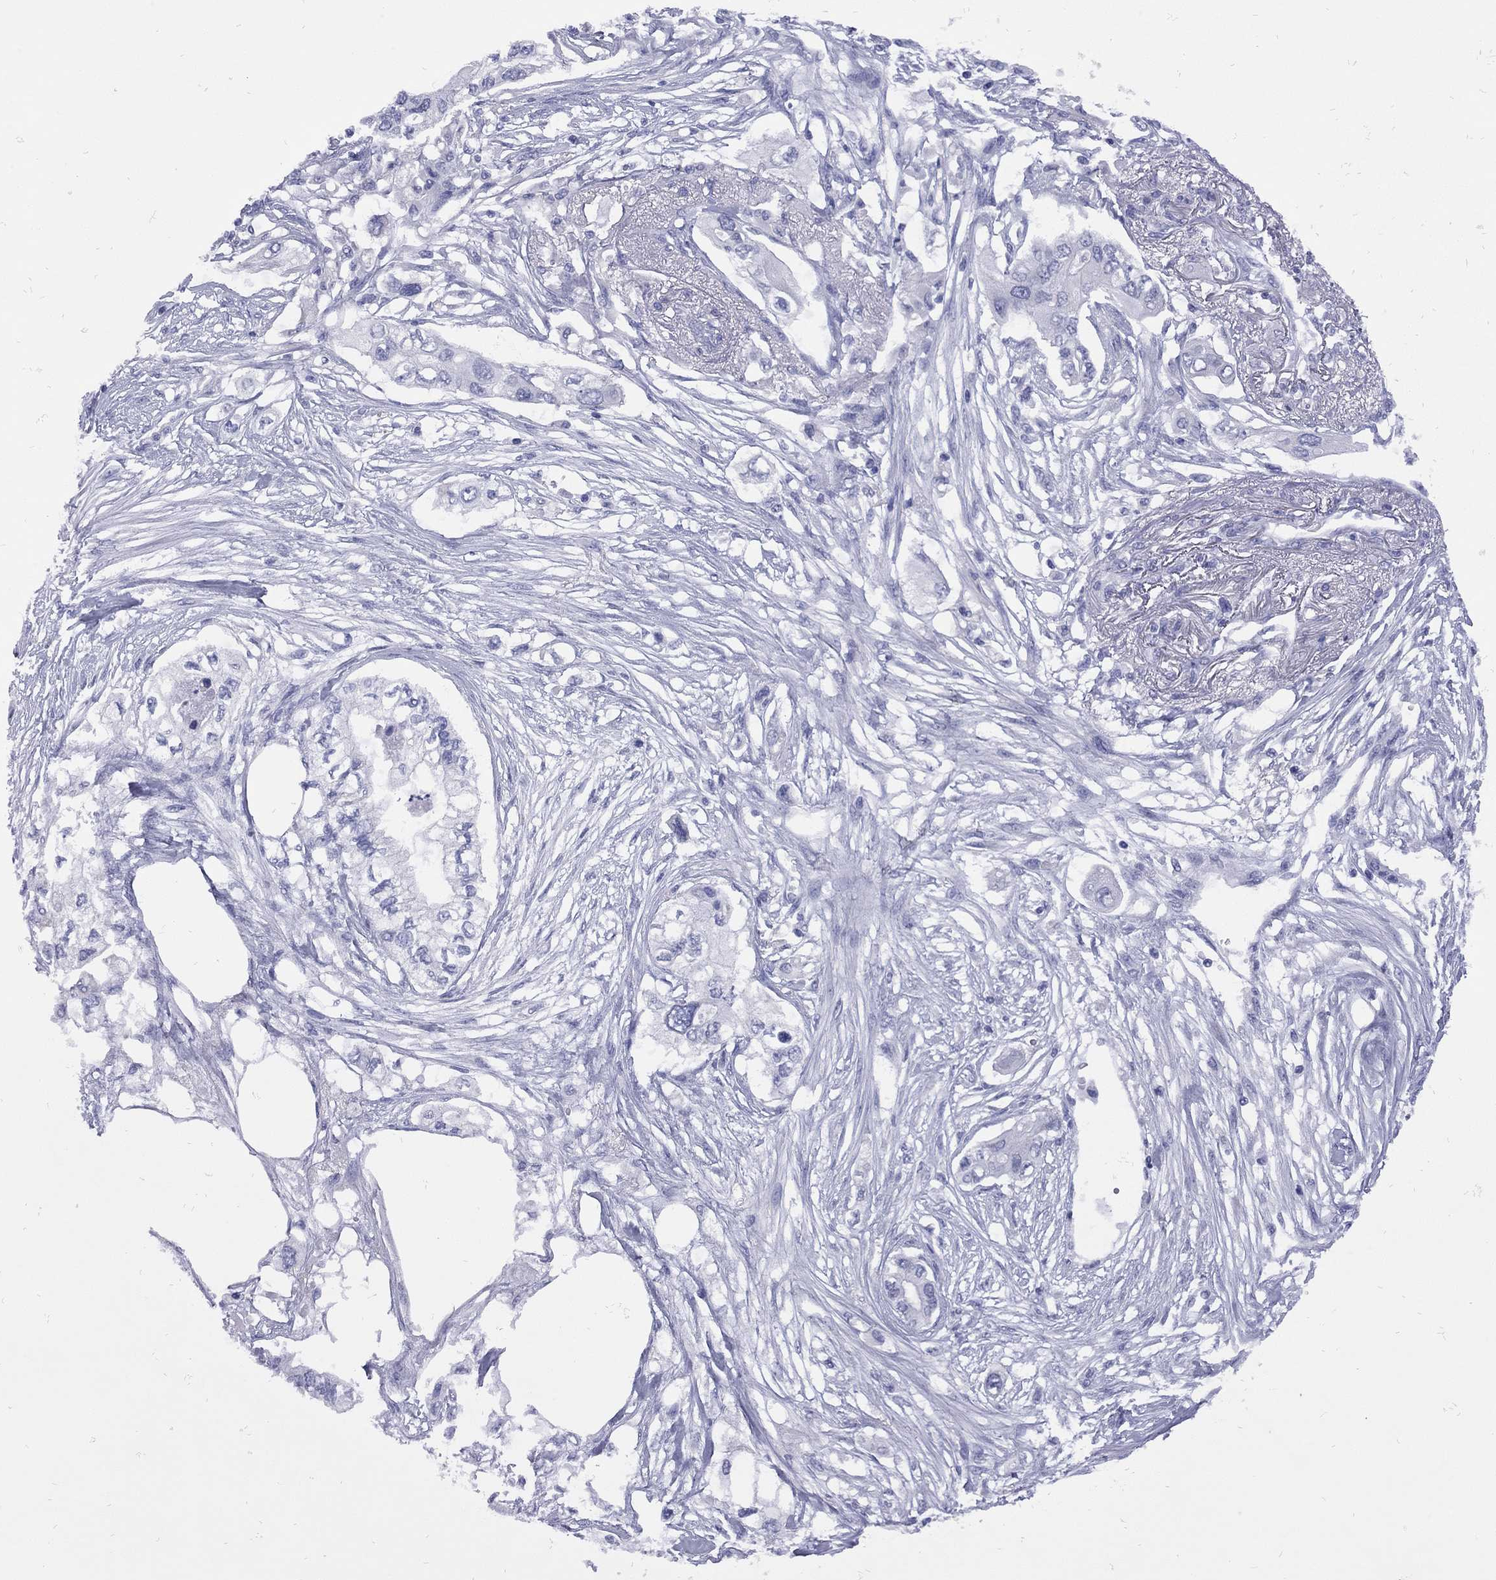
{"staining": {"intensity": "negative", "quantity": "none", "location": "none"}, "tissue": "pancreatic cancer", "cell_type": "Tumor cells", "image_type": "cancer", "snomed": [{"axis": "morphology", "description": "Adenocarcinoma, NOS"}, {"axis": "topography", "description": "Pancreas"}], "caption": "Immunohistochemical staining of pancreatic adenocarcinoma shows no significant staining in tumor cells.", "gene": "EPPIN", "patient": {"sex": "female", "age": 63}}